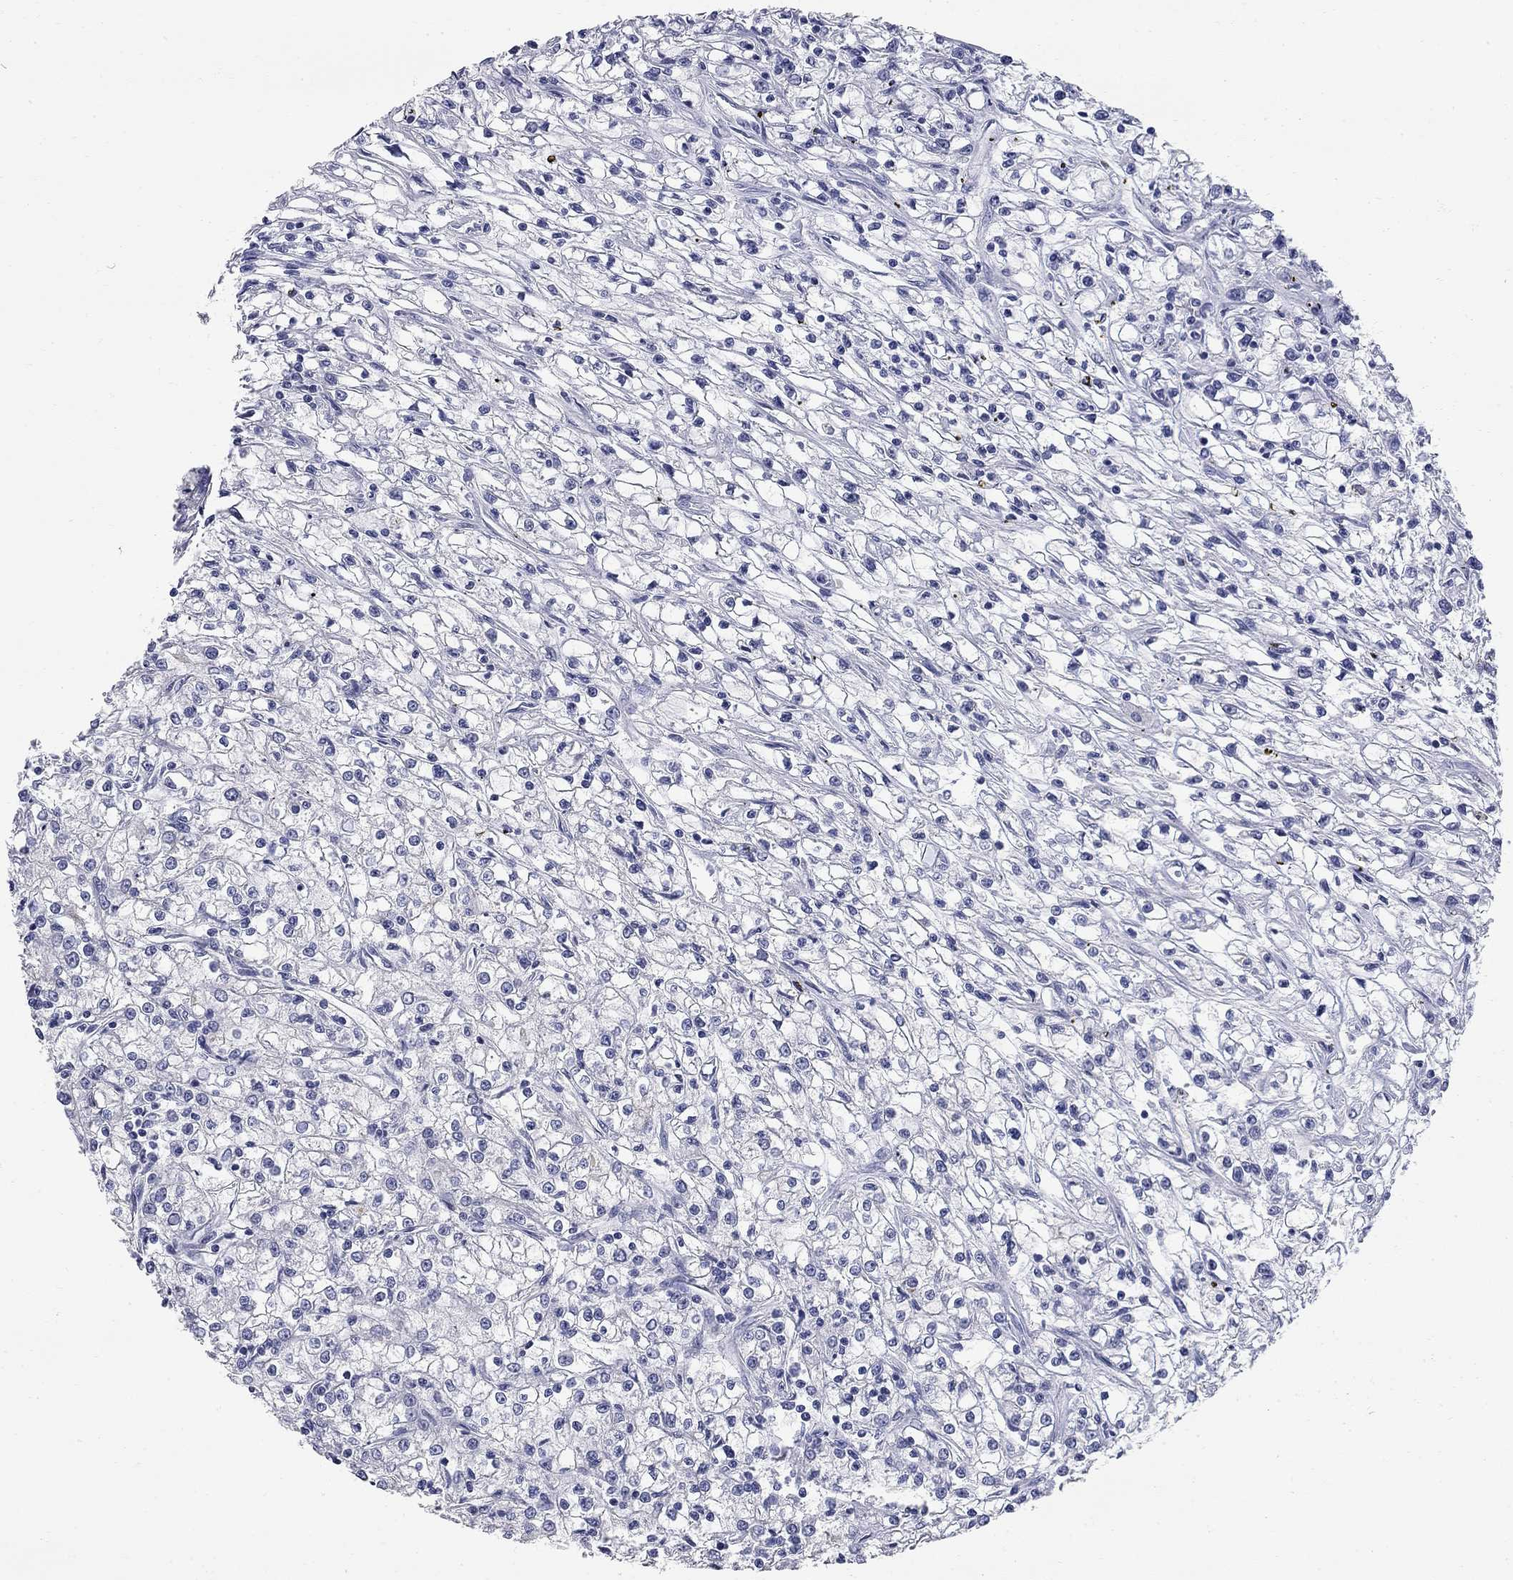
{"staining": {"intensity": "negative", "quantity": "none", "location": "none"}, "tissue": "renal cancer", "cell_type": "Tumor cells", "image_type": "cancer", "snomed": [{"axis": "morphology", "description": "Adenocarcinoma, NOS"}, {"axis": "topography", "description": "Kidney"}], "caption": "Tumor cells show no significant staining in renal adenocarcinoma. (DAB immunohistochemistry (IHC), high magnification).", "gene": "GALNT8", "patient": {"sex": "female", "age": 59}}